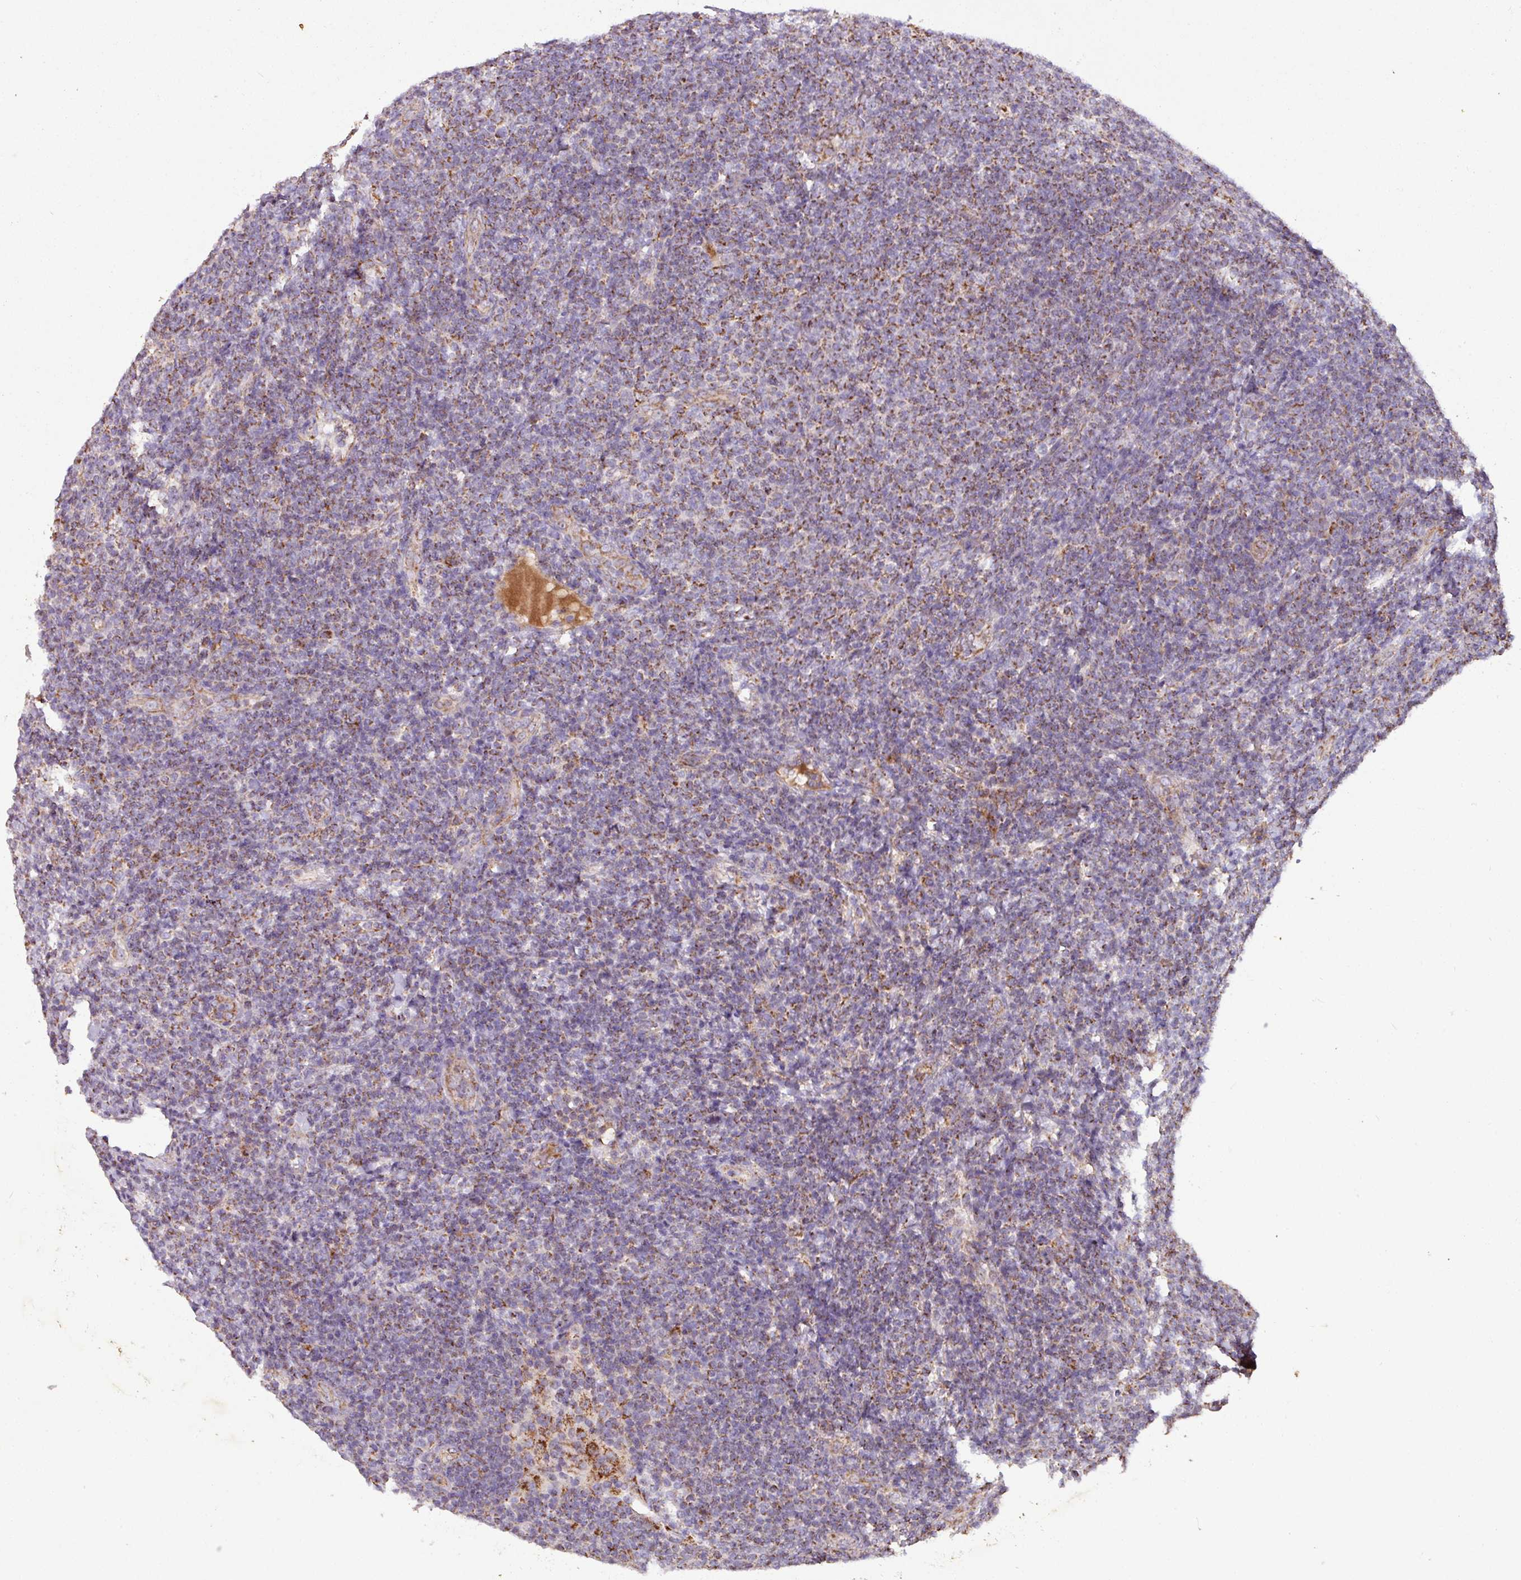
{"staining": {"intensity": "moderate", "quantity": "25%-75%", "location": "cytoplasmic/membranous"}, "tissue": "lymphoma", "cell_type": "Tumor cells", "image_type": "cancer", "snomed": [{"axis": "morphology", "description": "Malignant lymphoma, non-Hodgkin's type, Low grade"}, {"axis": "topography", "description": "Lymph node"}], "caption": "Malignant lymphoma, non-Hodgkin's type (low-grade) stained for a protein (brown) demonstrates moderate cytoplasmic/membranous positive expression in approximately 25%-75% of tumor cells.", "gene": "SQOR", "patient": {"sex": "male", "age": 66}}